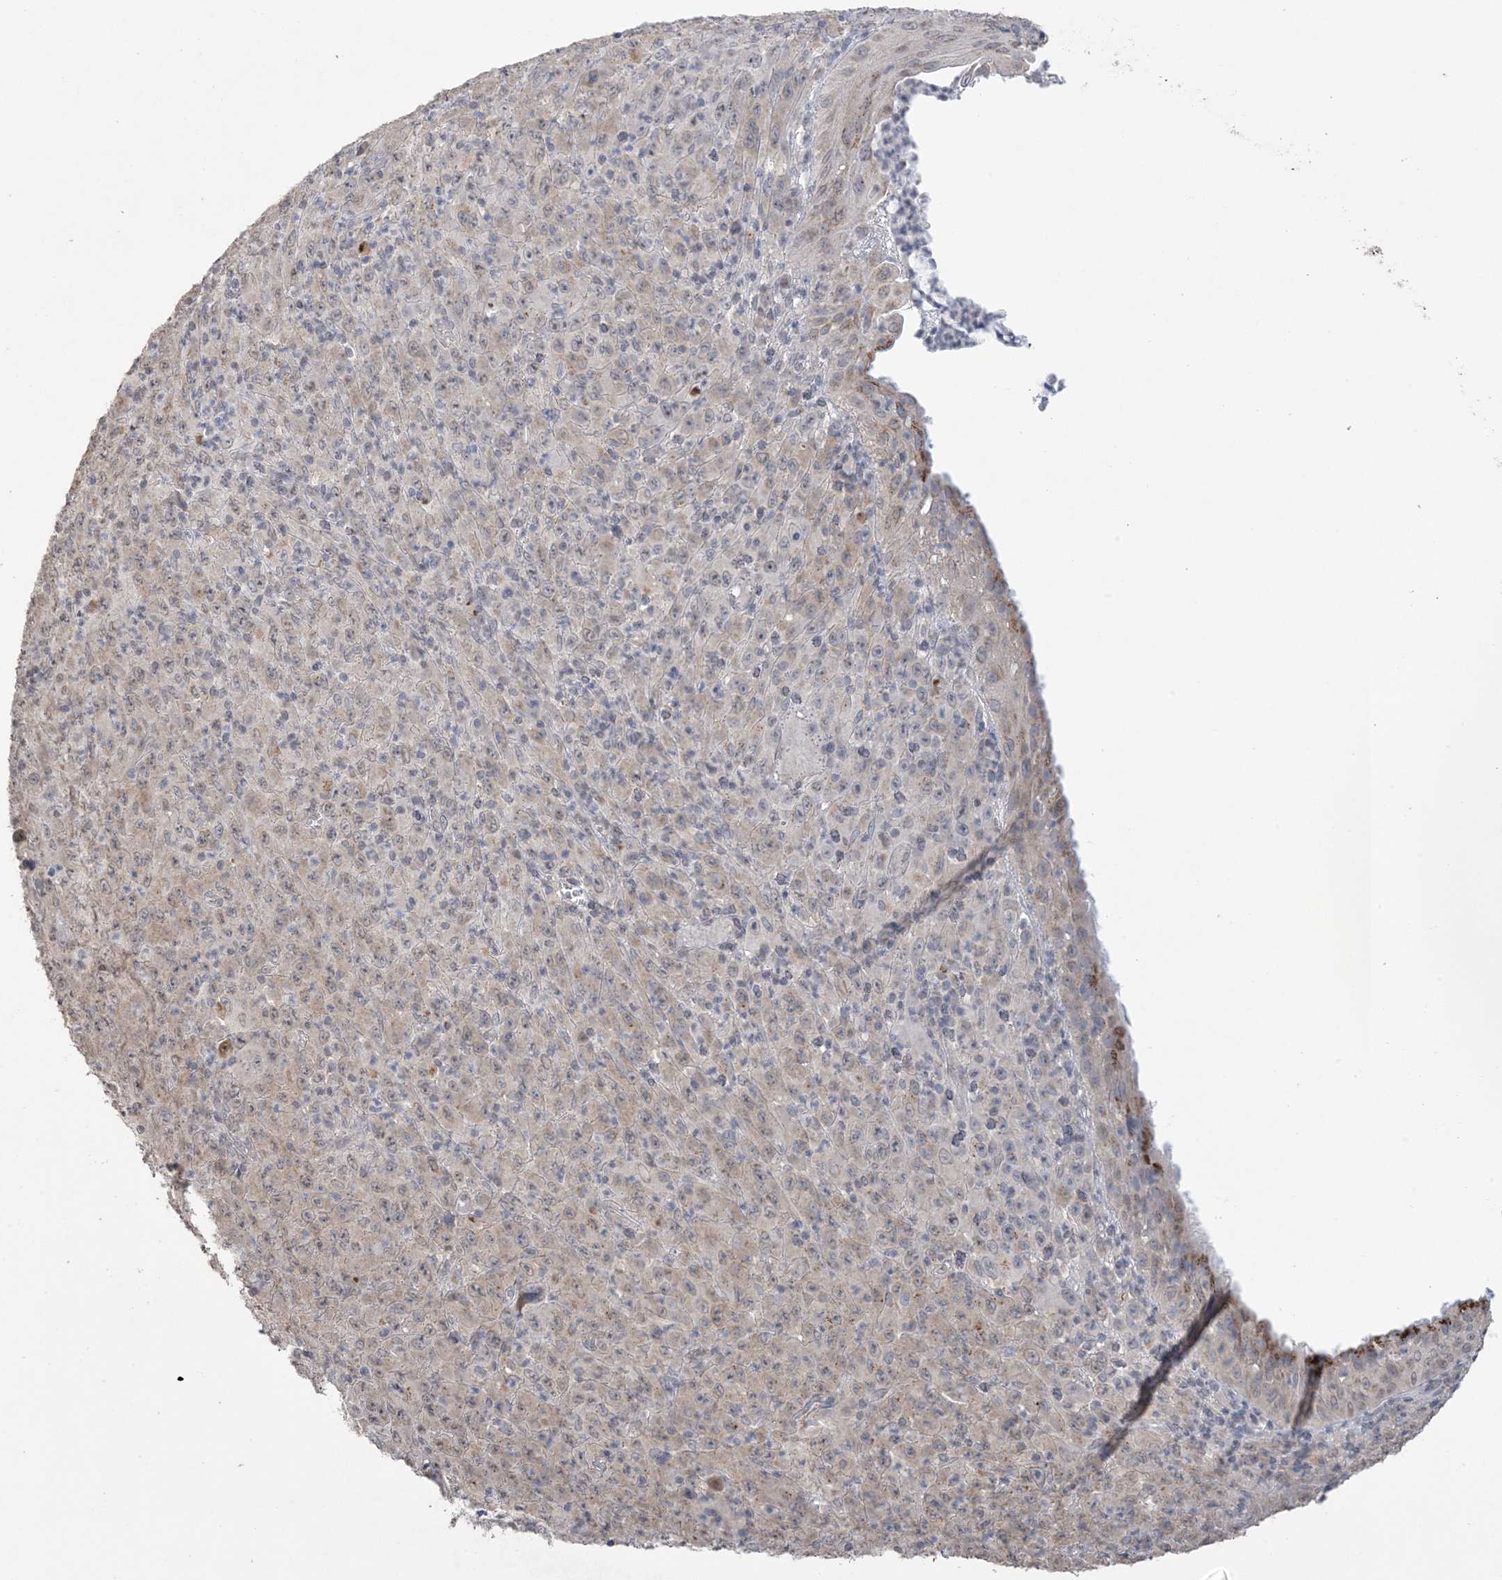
{"staining": {"intensity": "weak", "quantity": "<25%", "location": "nuclear"}, "tissue": "melanoma", "cell_type": "Tumor cells", "image_type": "cancer", "snomed": [{"axis": "morphology", "description": "Malignant melanoma, Metastatic site"}, {"axis": "topography", "description": "Skin"}], "caption": "Immunohistochemistry histopathology image of neoplastic tissue: human melanoma stained with DAB (3,3'-diaminobenzidine) reveals no significant protein positivity in tumor cells. (DAB immunohistochemistry visualized using brightfield microscopy, high magnification).", "gene": "XRN1", "patient": {"sex": "female", "age": 56}}